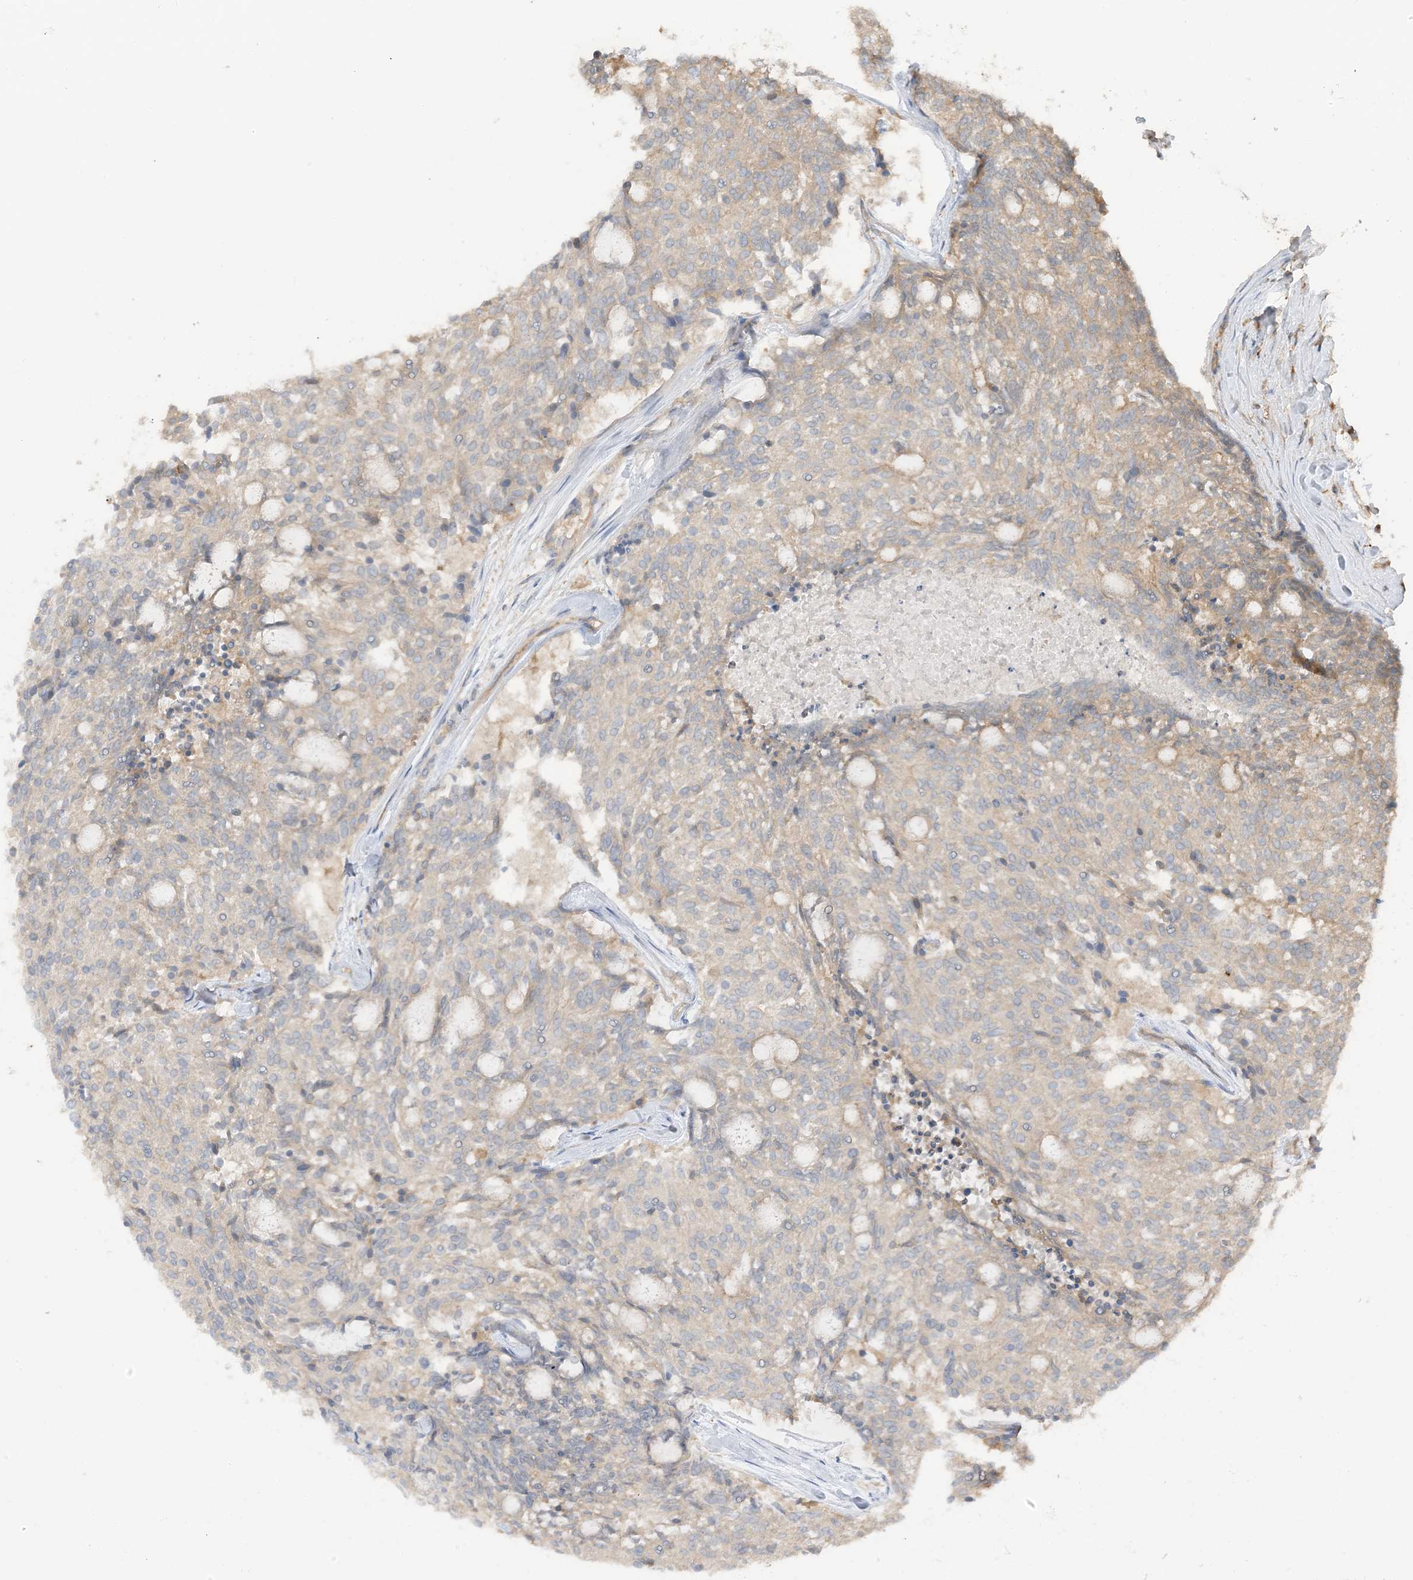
{"staining": {"intensity": "weak", "quantity": "<25%", "location": "cytoplasmic/membranous"}, "tissue": "carcinoid", "cell_type": "Tumor cells", "image_type": "cancer", "snomed": [{"axis": "morphology", "description": "Carcinoid, malignant, NOS"}, {"axis": "topography", "description": "Pancreas"}], "caption": "Photomicrograph shows no significant protein positivity in tumor cells of carcinoid.", "gene": "CAPZB", "patient": {"sex": "female", "age": 54}}